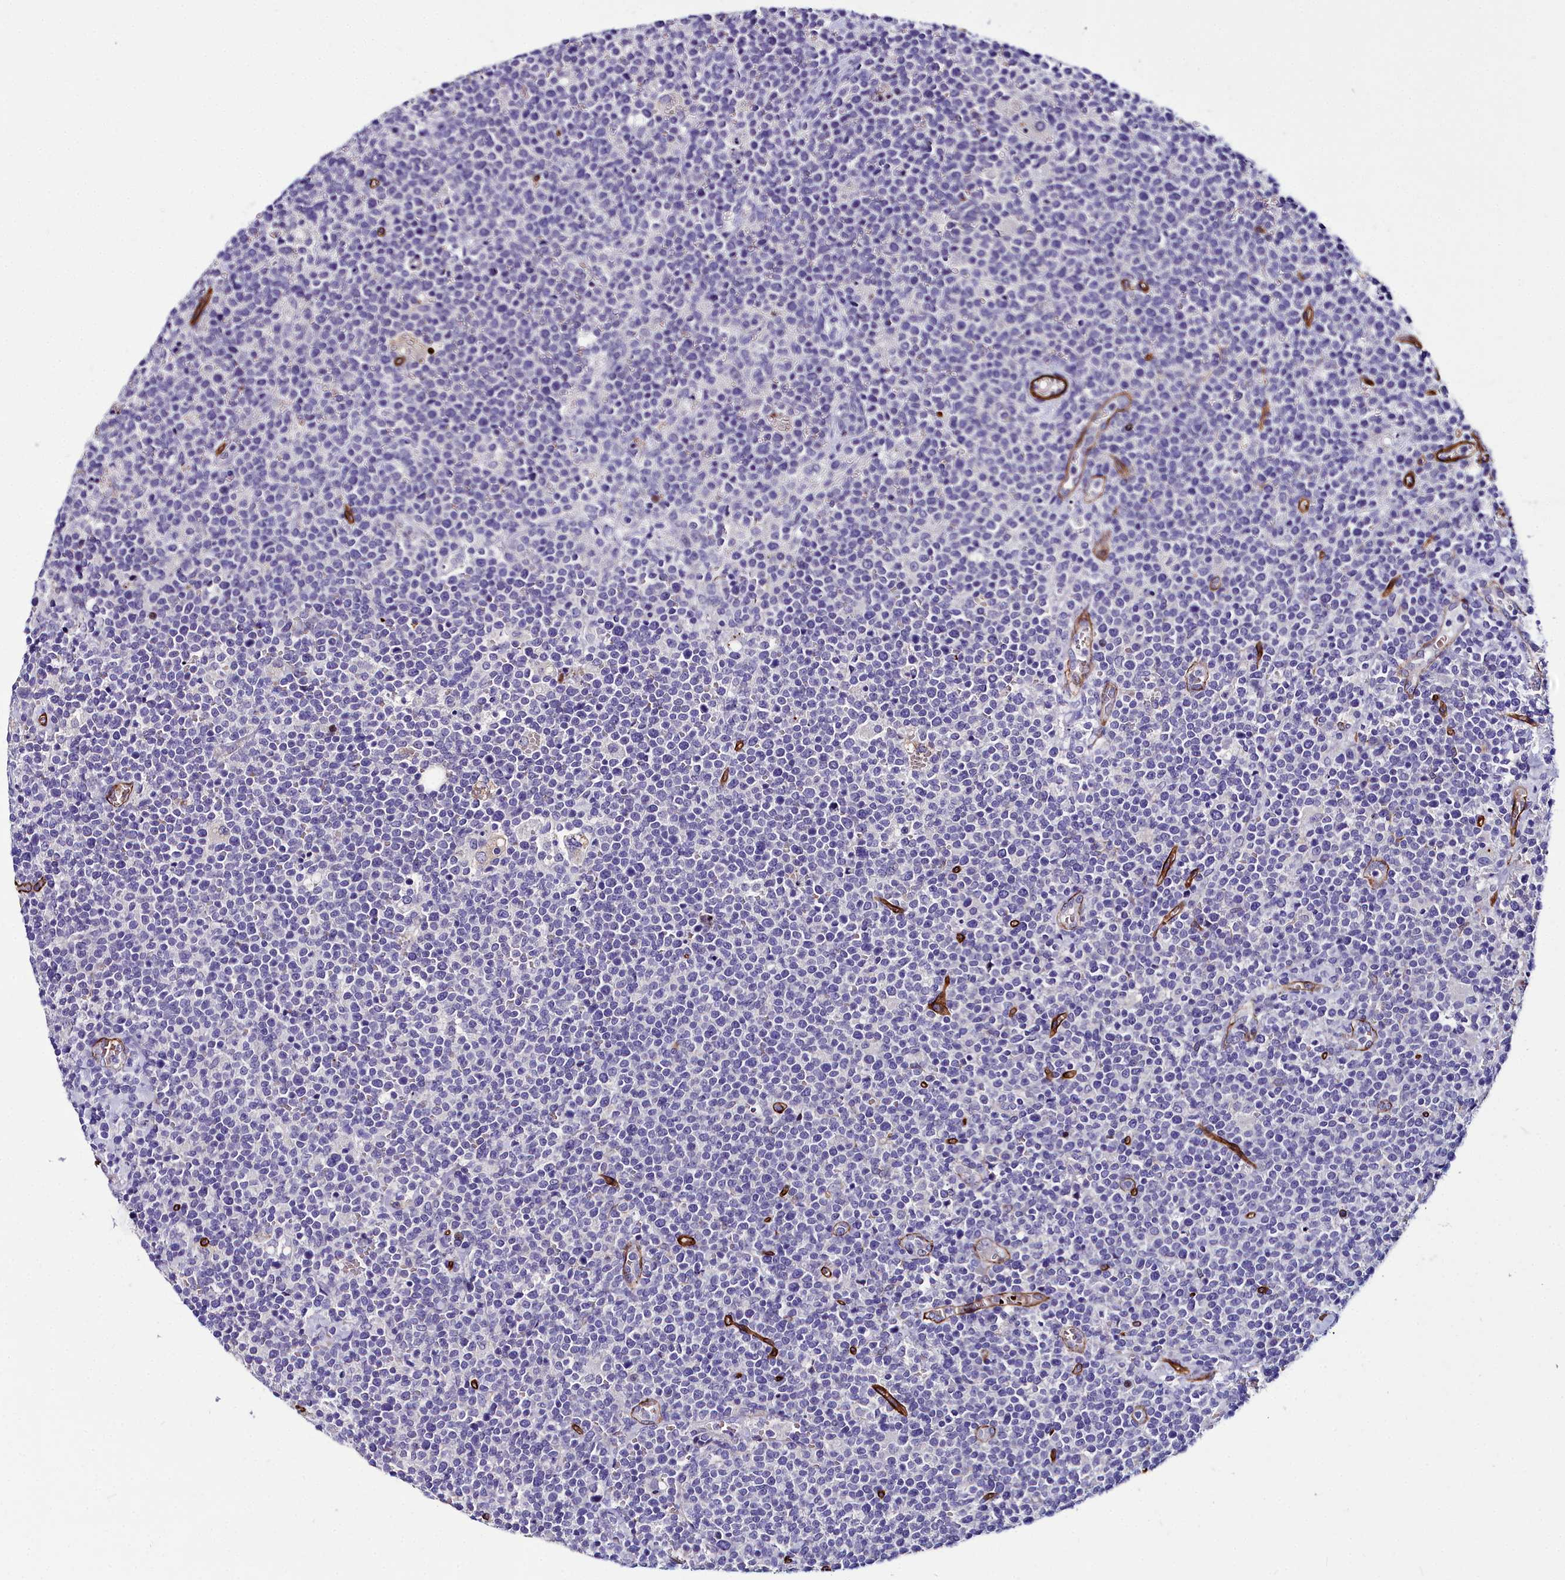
{"staining": {"intensity": "negative", "quantity": "none", "location": "none"}, "tissue": "lymphoma", "cell_type": "Tumor cells", "image_type": "cancer", "snomed": [{"axis": "morphology", "description": "Malignant lymphoma, non-Hodgkin's type, High grade"}, {"axis": "topography", "description": "Lymph node"}], "caption": "DAB (3,3'-diaminobenzidine) immunohistochemical staining of high-grade malignant lymphoma, non-Hodgkin's type demonstrates no significant positivity in tumor cells.", "gene": "CYP4F11", "patient": {"sex": "male", "age": 61}}